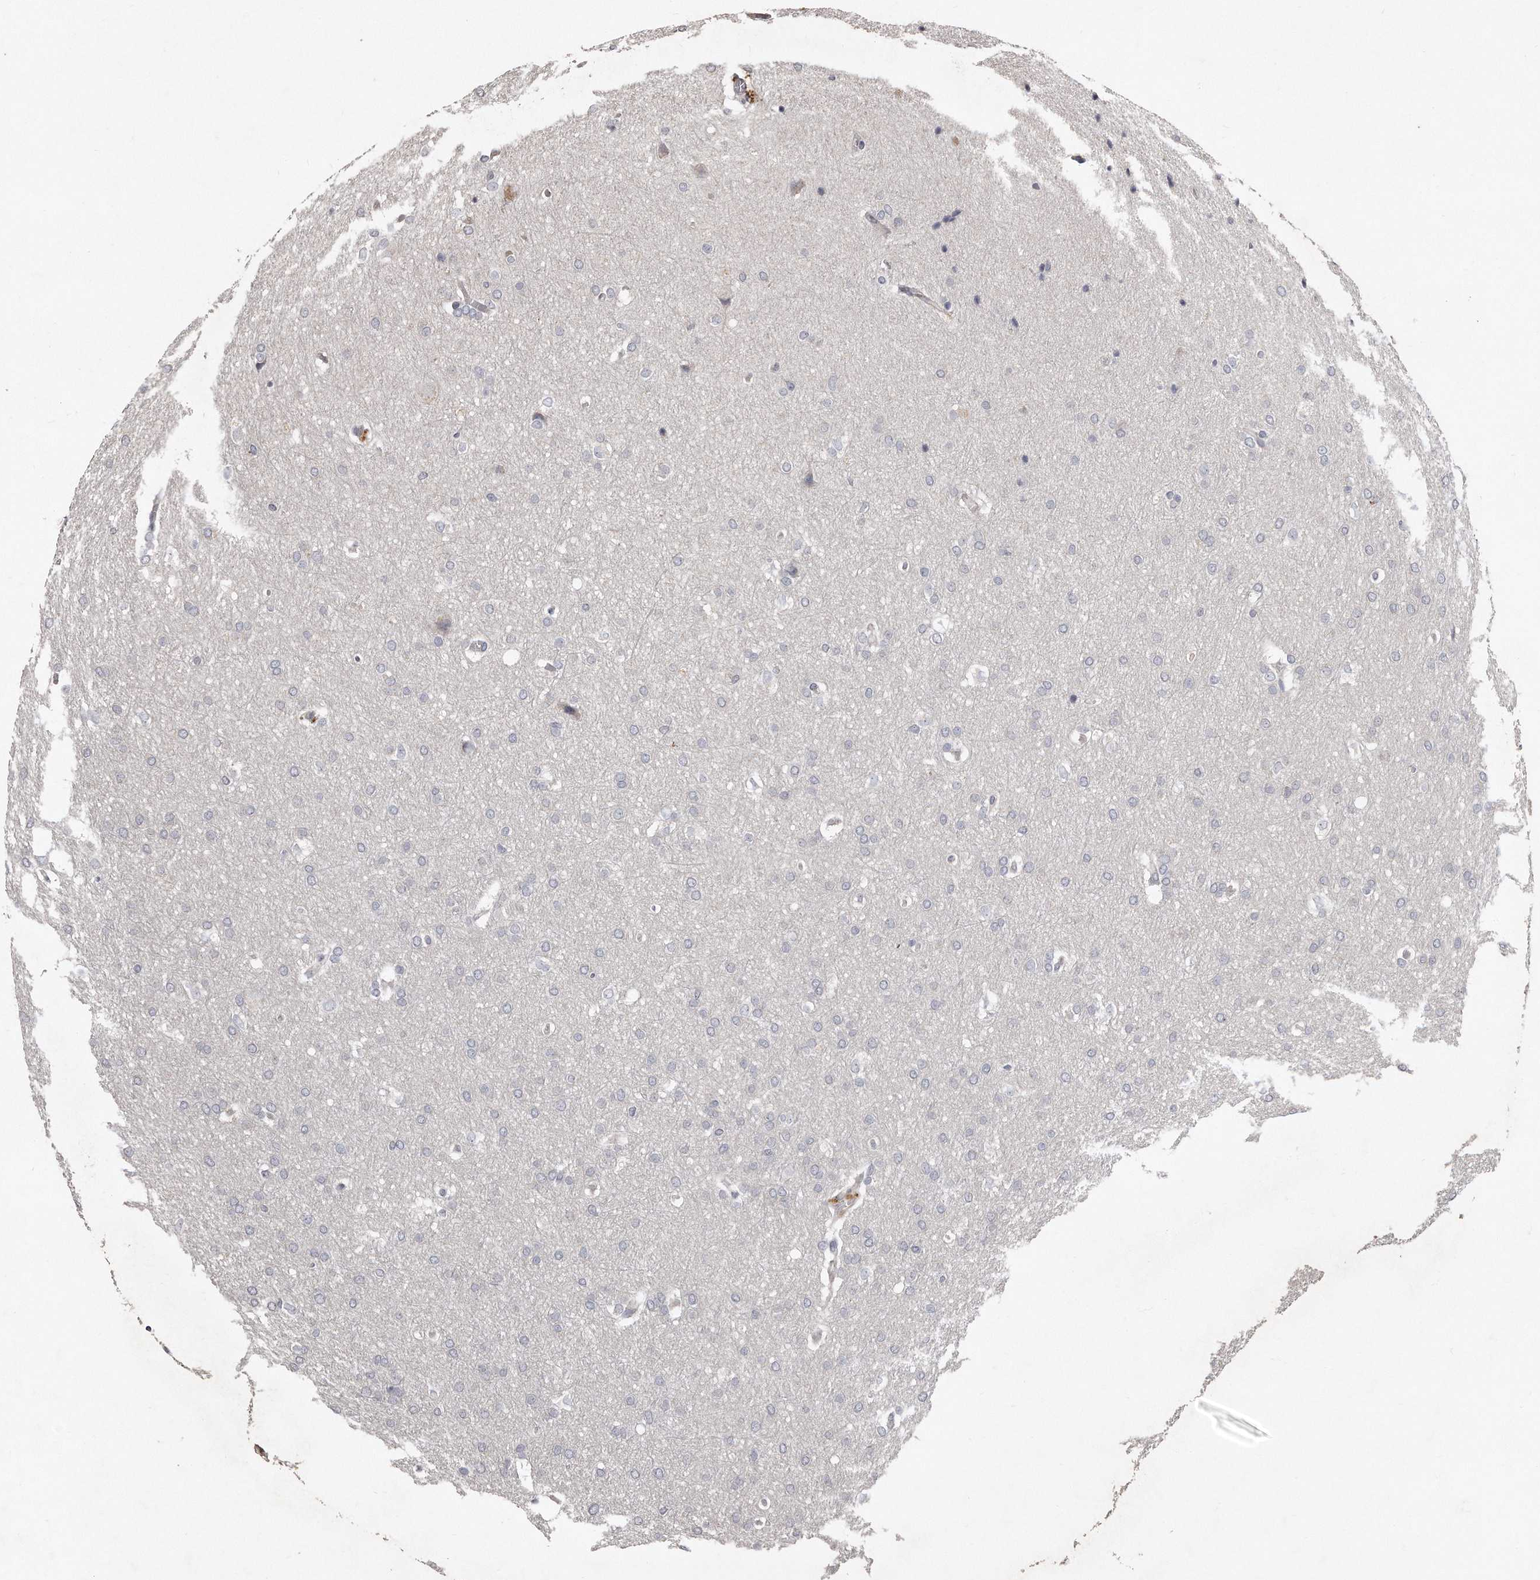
{"staining": {"intensity": "negative", "quantity": "none", "location": "none"}, "tissue": "glioma", "cell_type": "Tumor cells", "image_type": "cancer", "snomed": [{"axis": "morphology", "description": "Glioma, malignant, Low grade"}, {"axis": "topography", "description": "Brain"}], "caption": "An image of malignant low-grade glioma stained for a protein reveals no brown staining in tumor cells.", "gene": "LMOD1", "patient": {"sex": "female", "age": 37}}